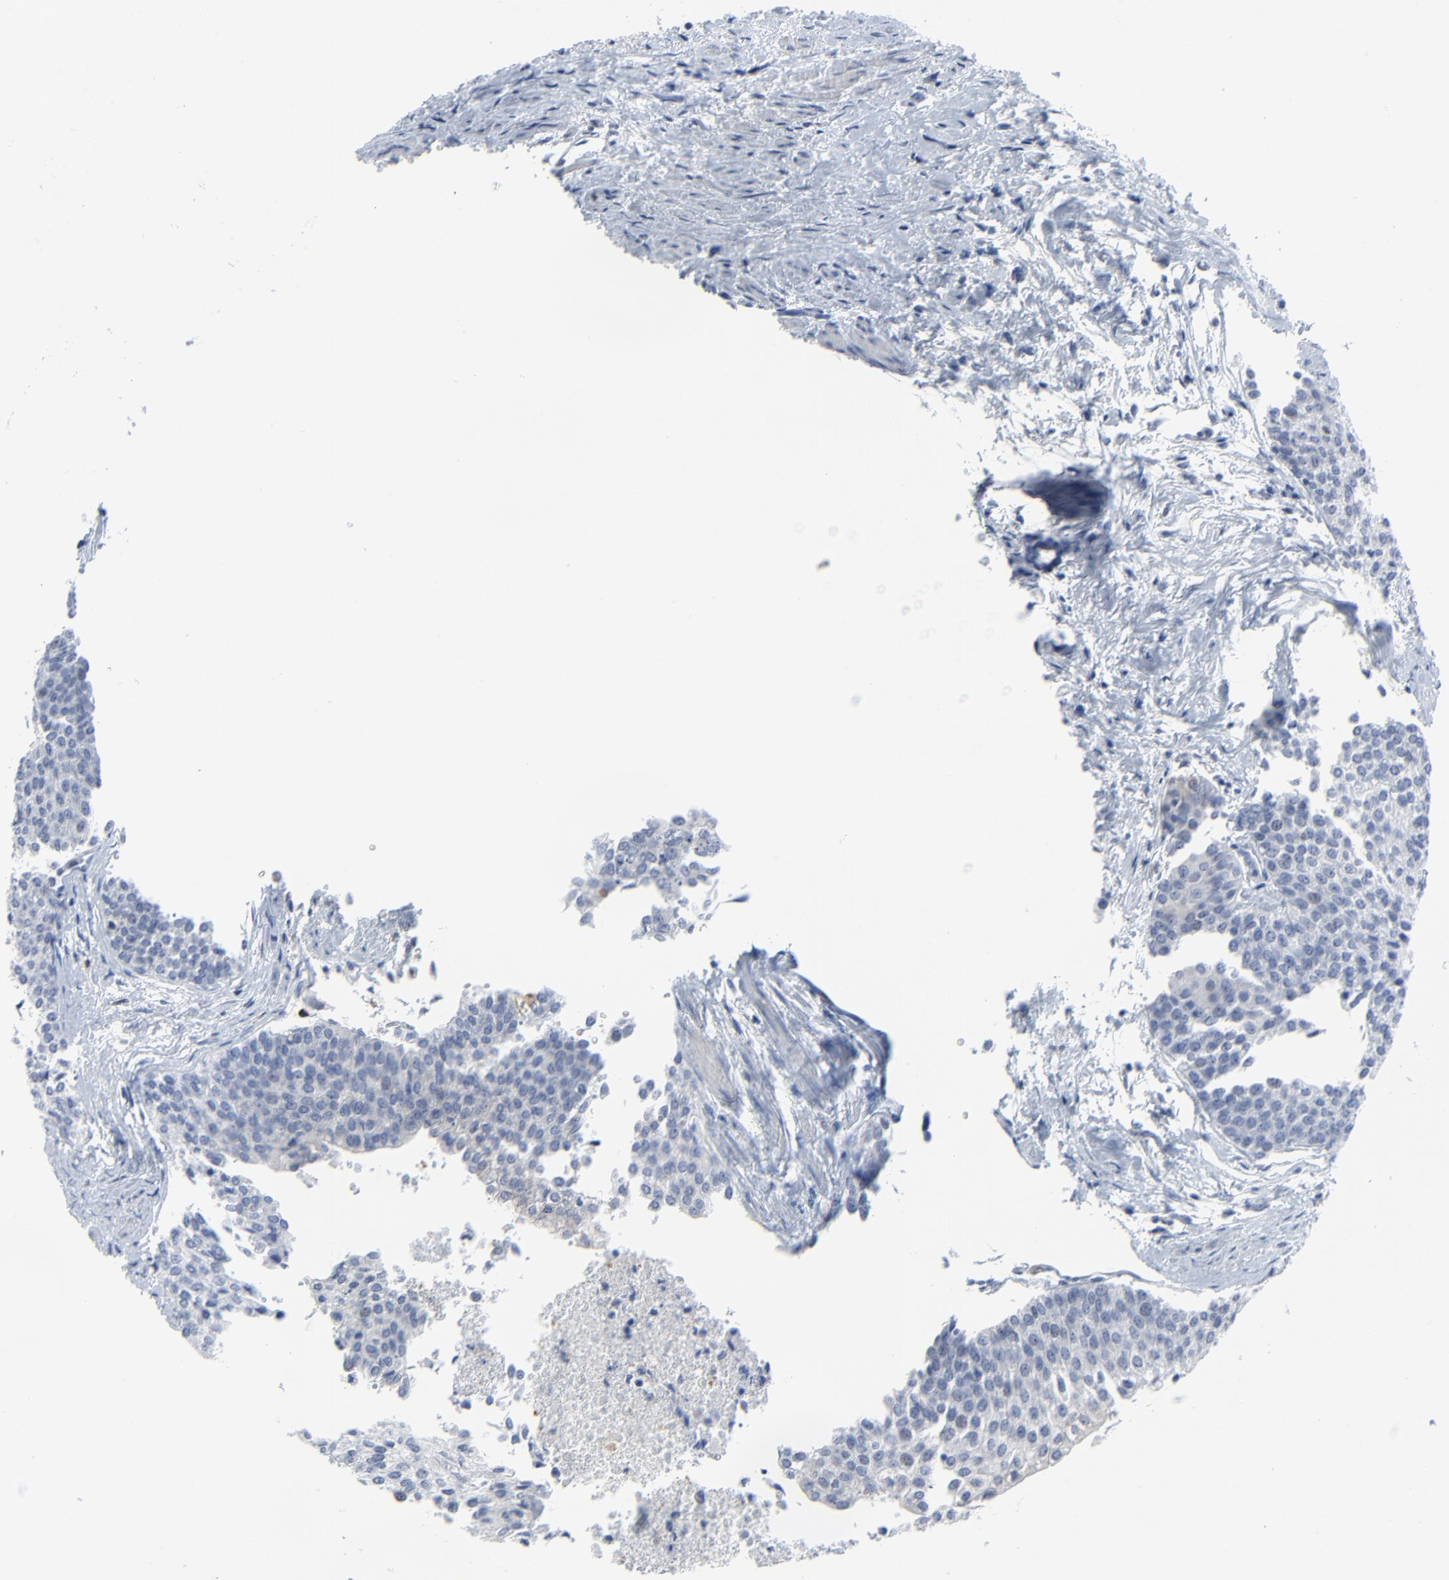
{"staining": {"intensity": "negative", "quantity": "none", "location": "none"}, "tissue": "urothelial cancer", "cell_type": "Tumor cells", "image_type": "cancer", "snomed": [{"axis": "morphology", "description": "Urothelial carcinoma, Low grade"}, {"axis": "topography", "description": "Urinary bladder"}], "caption": "High magnification brightfield microscopy of urothelial carcinoma (low-grade) stained with DAB (3,3'-diaminobenzidine) (brown) and counterstained with hematoxylin (blue): tumor cells show no significant expression. (DAB immunohistochemistry, high magnification).", "gene": "BIRC3", "patient": {"sex": "female", "age": 73}}